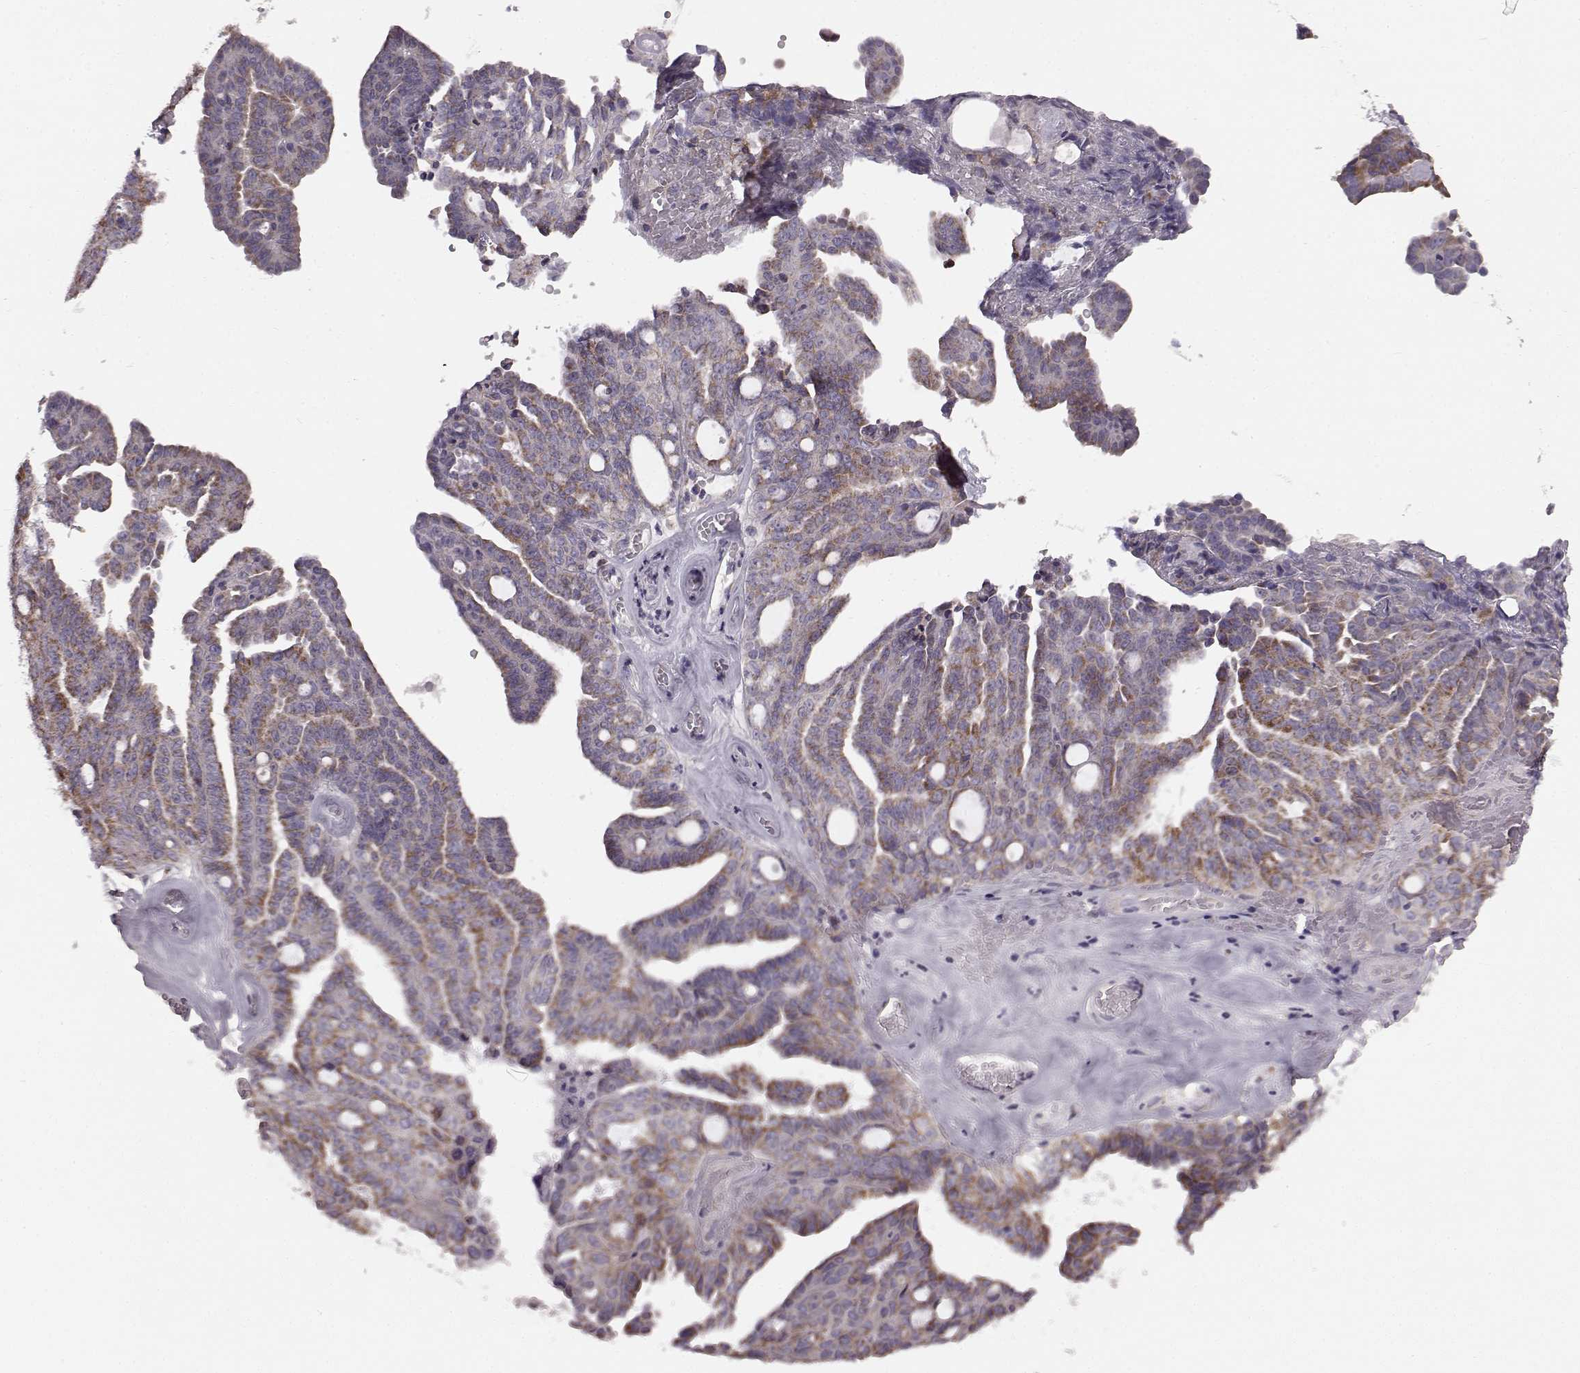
{"staining": {"intensity": "moderate", "quantity": ">75%", "location": "cytoplasmic/membranous"}, "tissue": "ovarian cancer", "cell_type": "Tumor cells", "image_type": "cancer", "snomed": [{"axis": "morphology", "description": "Cystadenocarcinoma, serous, NOS"}, {"axis": "topography", "description": "Ovary"}], "caption": "Immunohistochemical staining of human serous cystadenocarcinoma (ovarian) shows medium levels of moderate cytoplasmic/membranous positivity in about >75% of tumor cells.", "gene": "FAM8A1", "patient": {"sex": "female", "age": 71}}